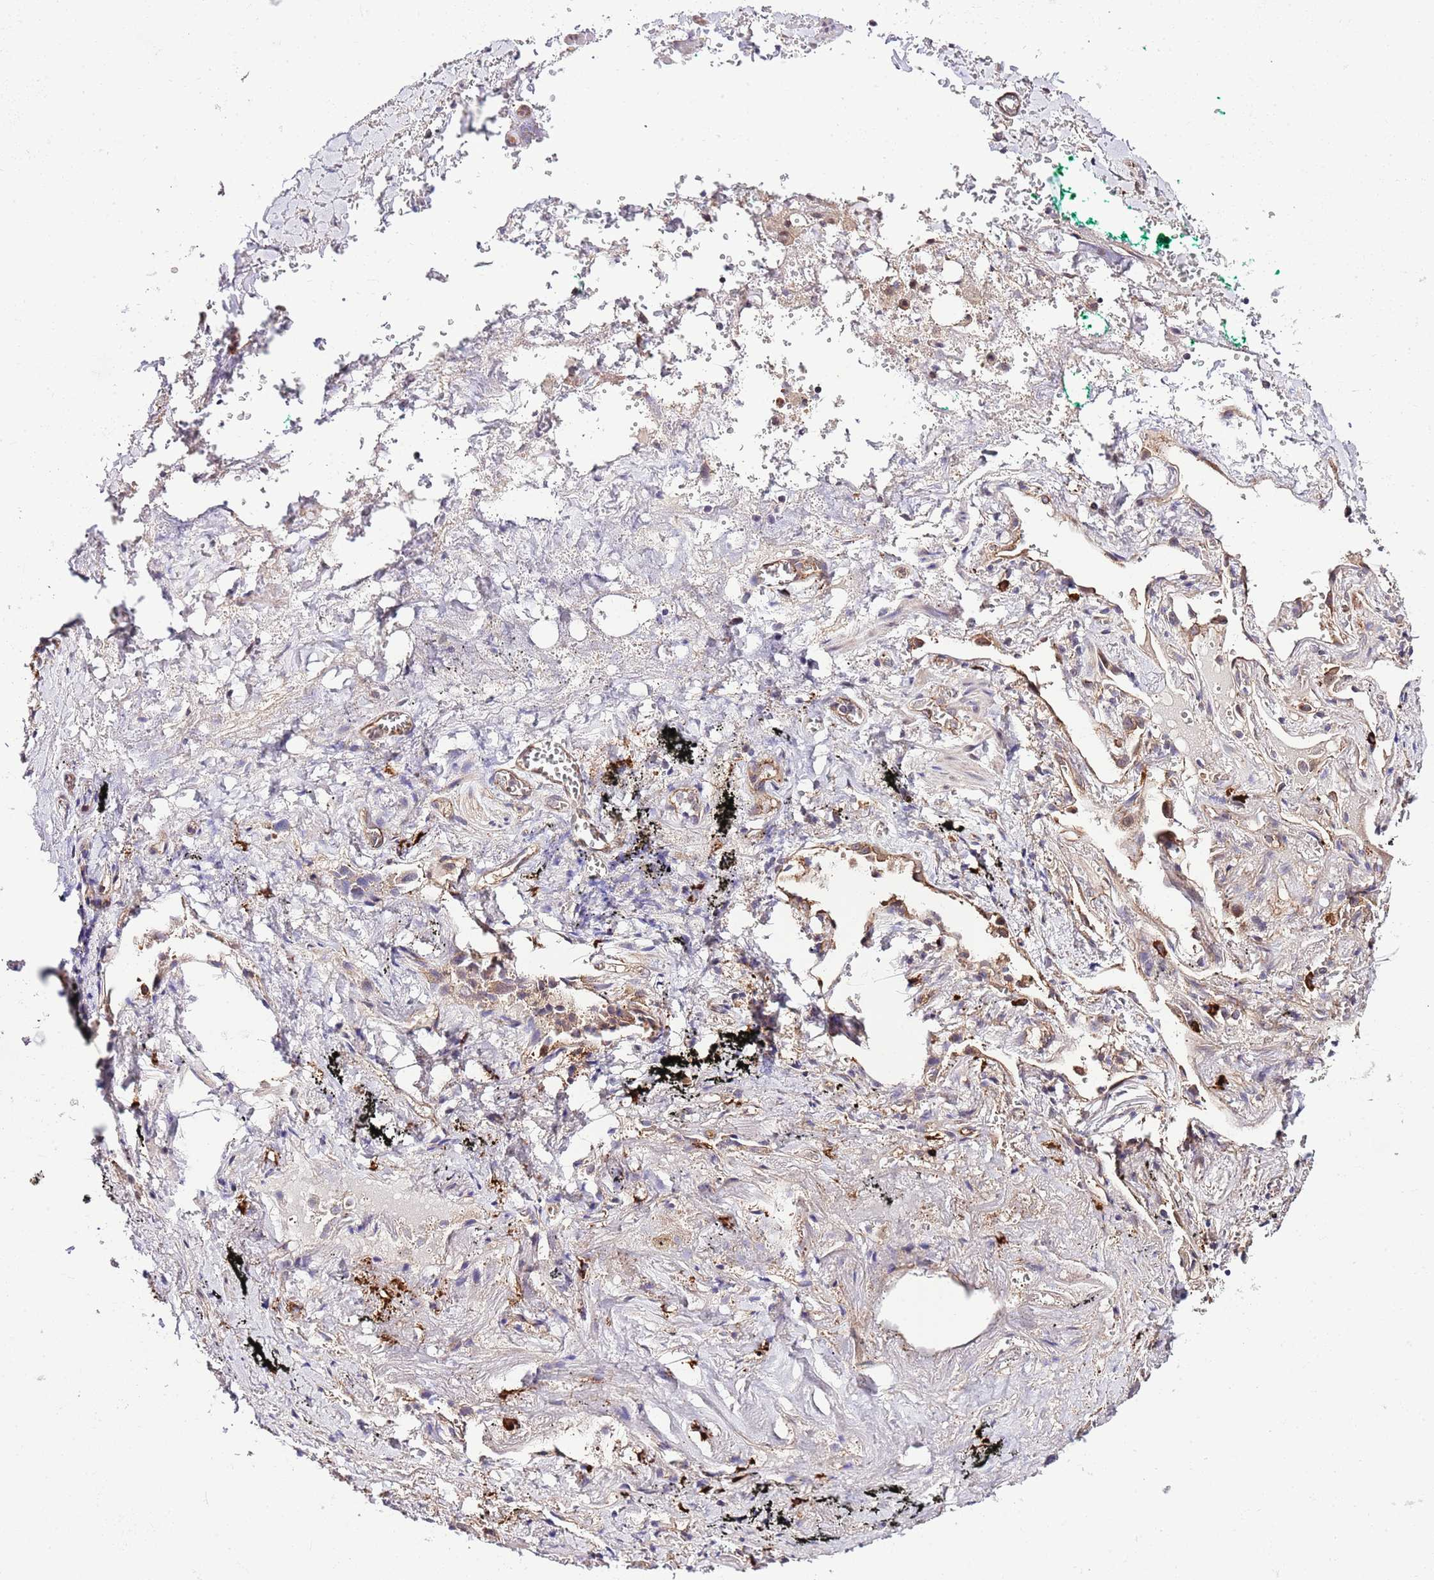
{"staining": {"intensity": "negative", "quantity": "none", "location": "none"}, "tissue": "adipose tissue", "cell_type": "Adipocytes", "image_type": "normal", "snomed": [{"axis": "morphology", "description": "Normal tissue, NOS"}, {"axis": "topography", "description": "Cartilage tissue"}], "caption": "High magnification brightfield microscopy of unremarkable adipose tissue stained with DAB (3,3'-diaminobenzidine) (brown) and counterstained with hematoxylin (blue): adipocytes show no significant staining.", "gene": "DONSON", "patient": {"sex": "male", "age": 66}}